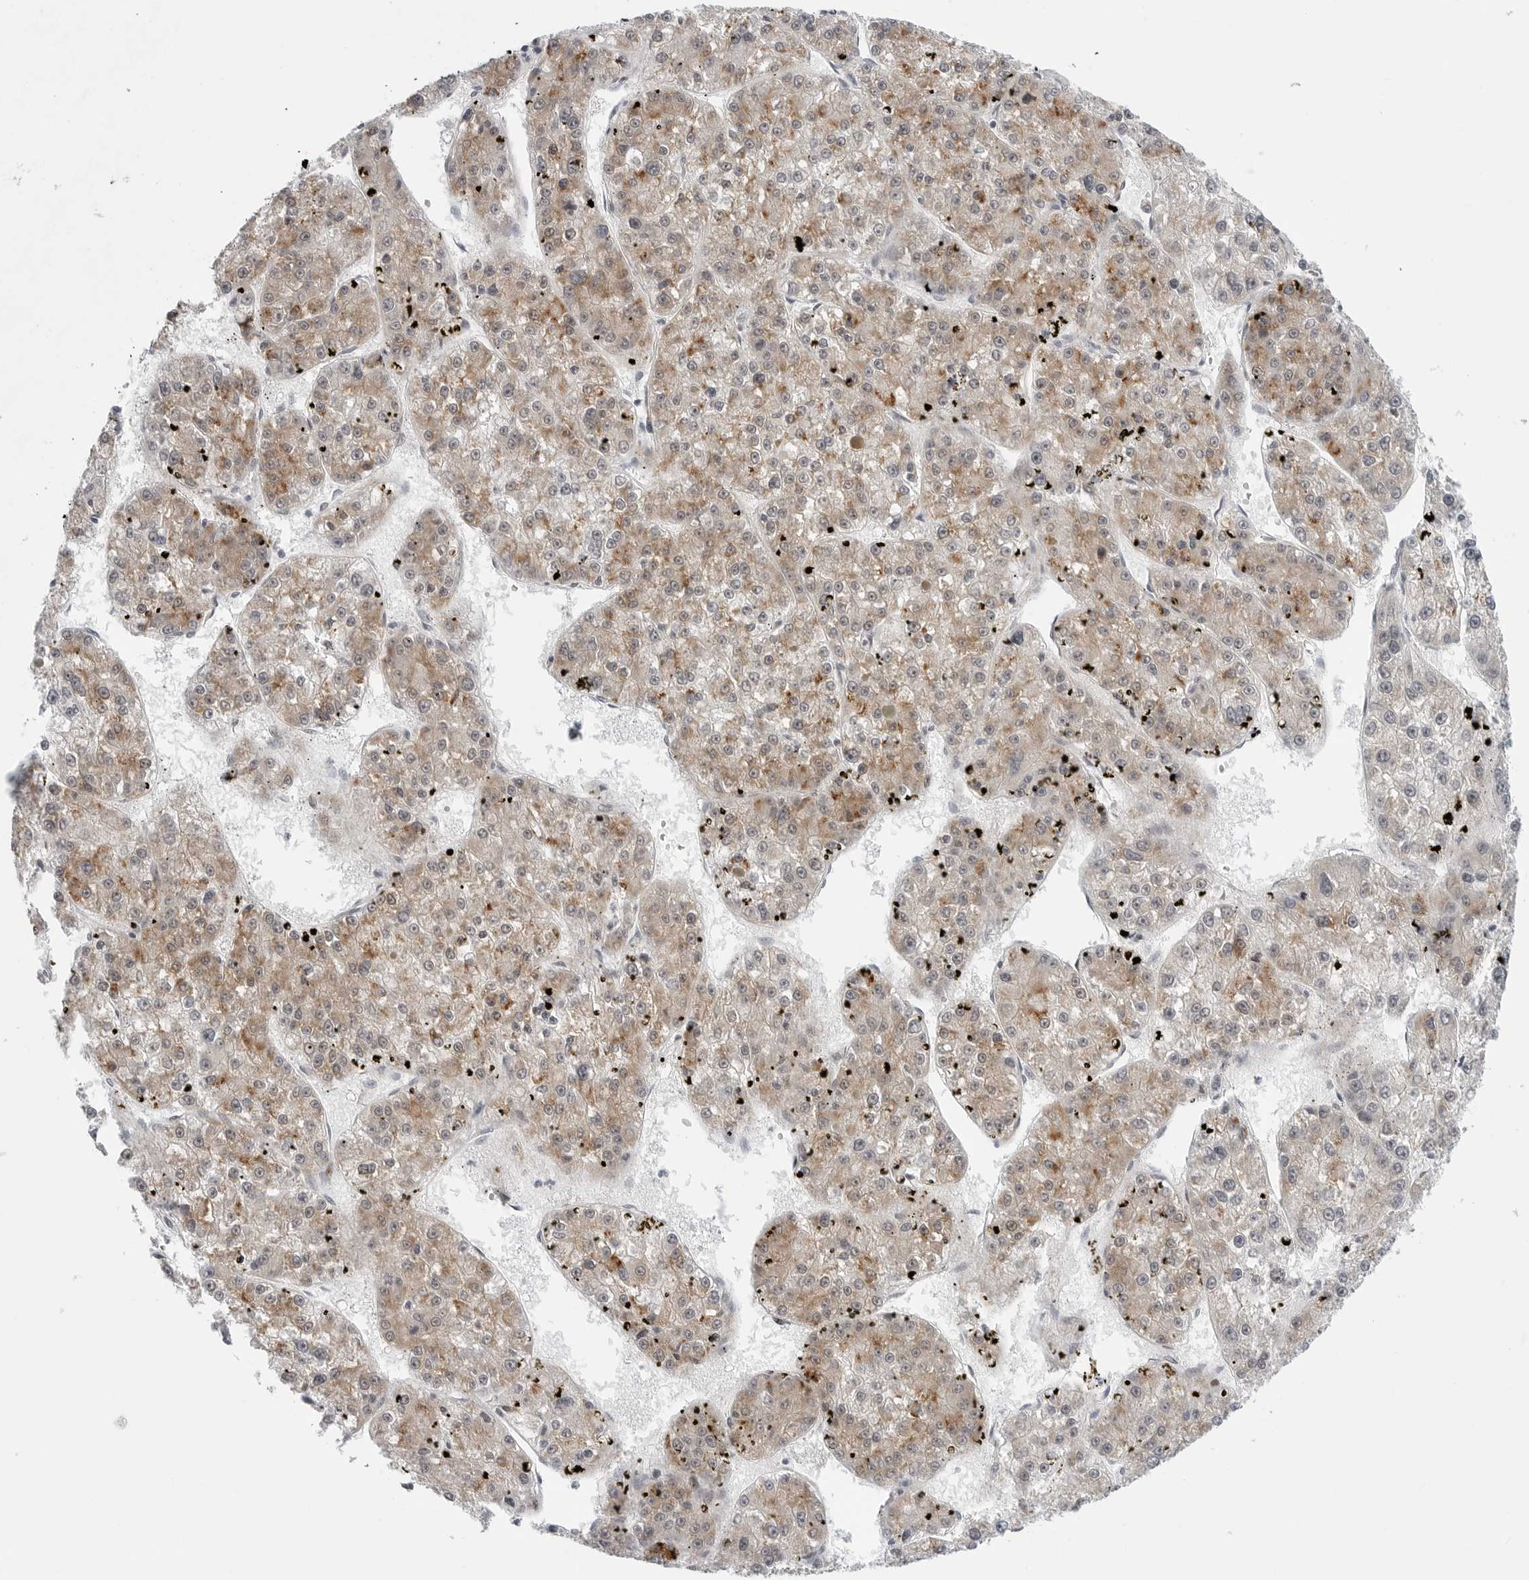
{"staining": {"intensity": "moderate", "quantity": ">75%", "location": "cytoplasmic/membranous"}, "tissue": "liver cancer", "cell_type": "Tumor cells", "image_type": "cancer", "snomed": [{"axis": "morphology", "description": "Carcinoma, Hepatocellular, NOS"}, {"axis": "topography", "description": "Liver"}], "caption": "The immunohistochemical stain labels moderate cytoplasmic/membranous positivity in tumor cells of liver cancer tissue.", "gene": "FAM135B", "patient": {"sex": "female", "age": 73}}